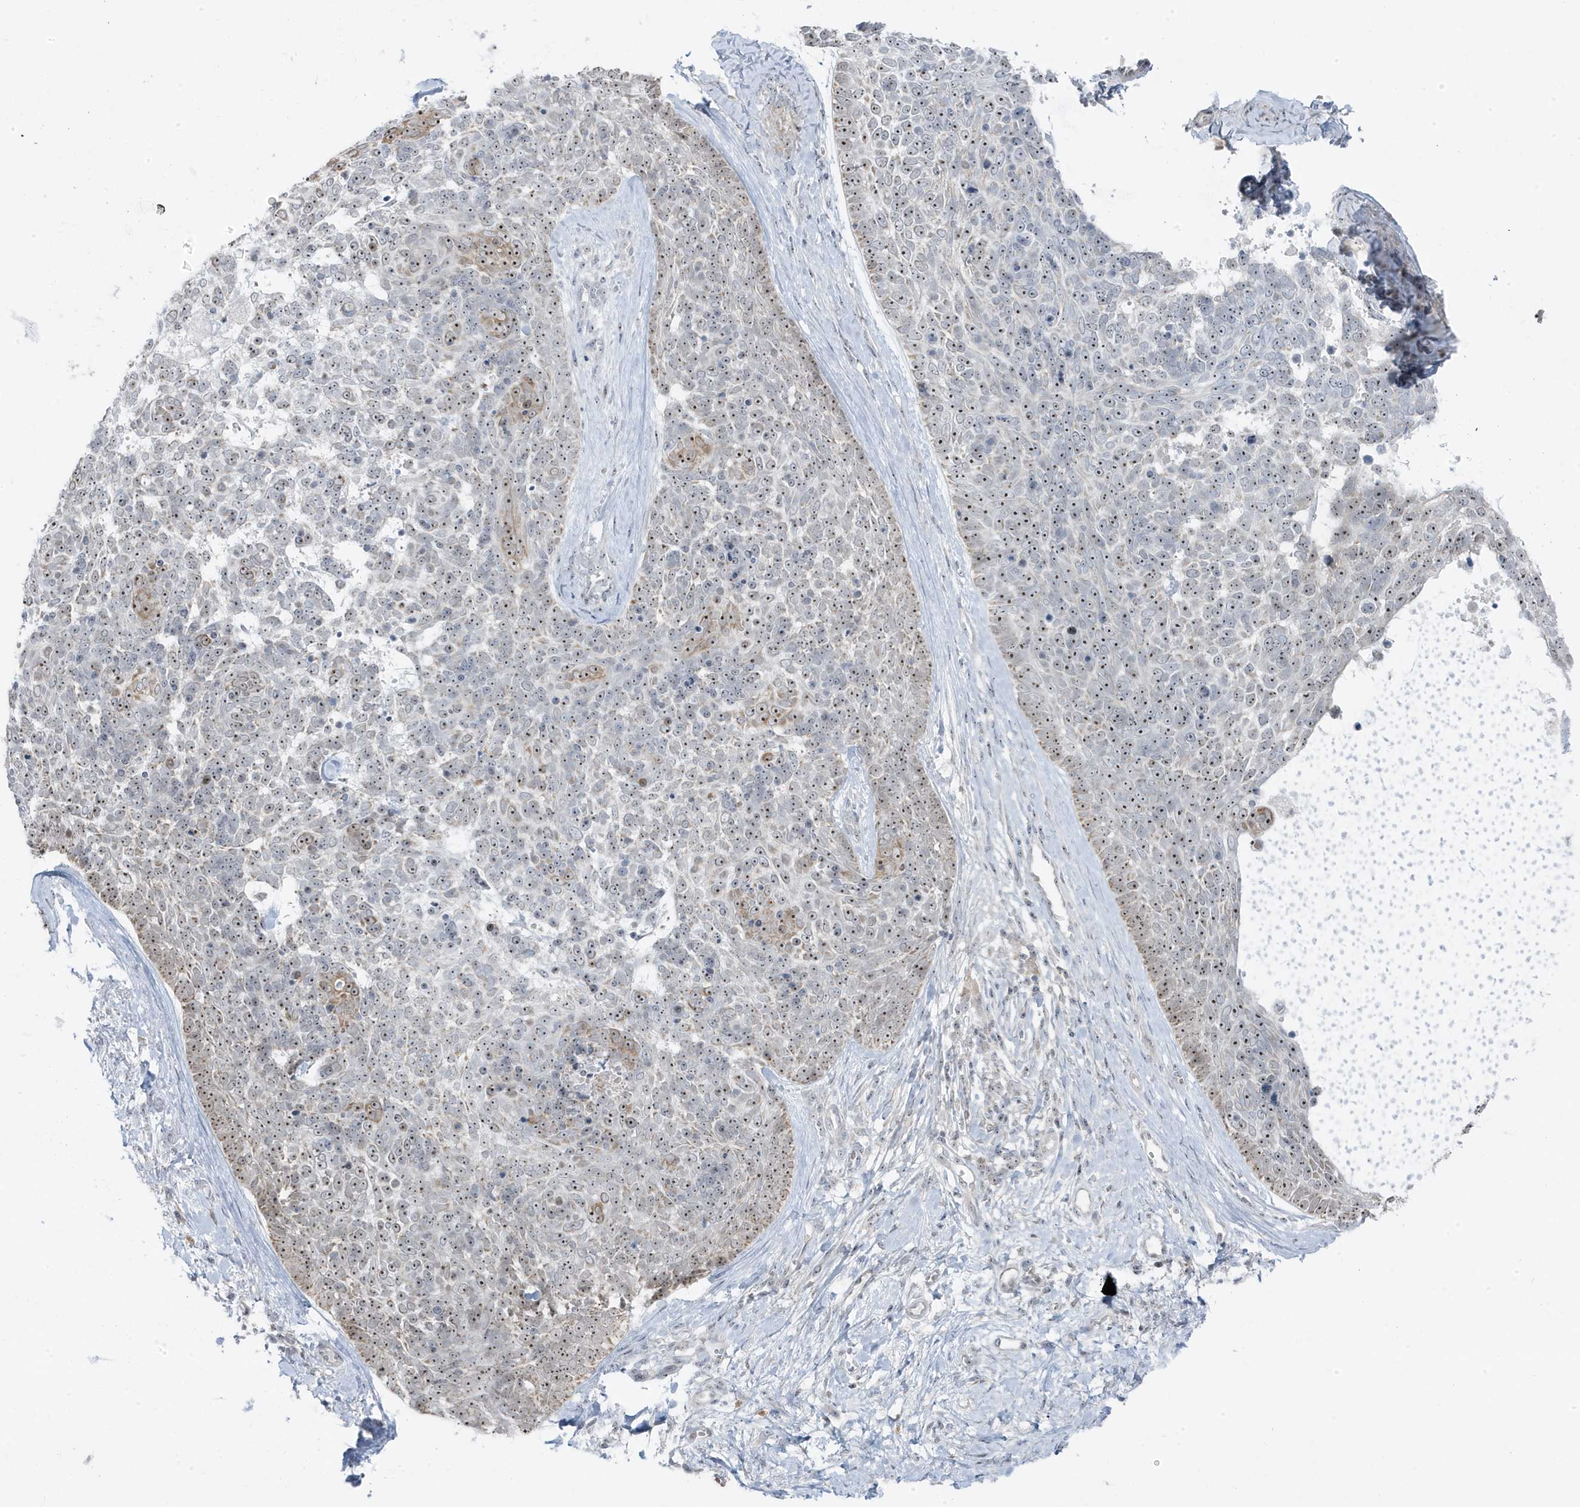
{"staining": {"intensity": "moderate", "quantity": "25%-75%", "location": "nuclear"}, "tissue": "skin cancer", "cell_type": "Tumor cells", "image_type": "cancer", "snomed": [{"axis": "morphology", "description": "Basal cell carcinoma"}, {"axis": "topography", "description": "Skin"}], "caption": "Tumor cells exhibit moderate nuclear staining in about 25%-75% of cells in basal cell carcinoma (skin). The staining is performed using DAB (3,3'-diaminobenzidine) brown chromogen to label protein expression. The nuclei are counter-stained blue using hematoxylin.", "gene": "TSEN15", "patient": {"sex": "female", "age": 81}}